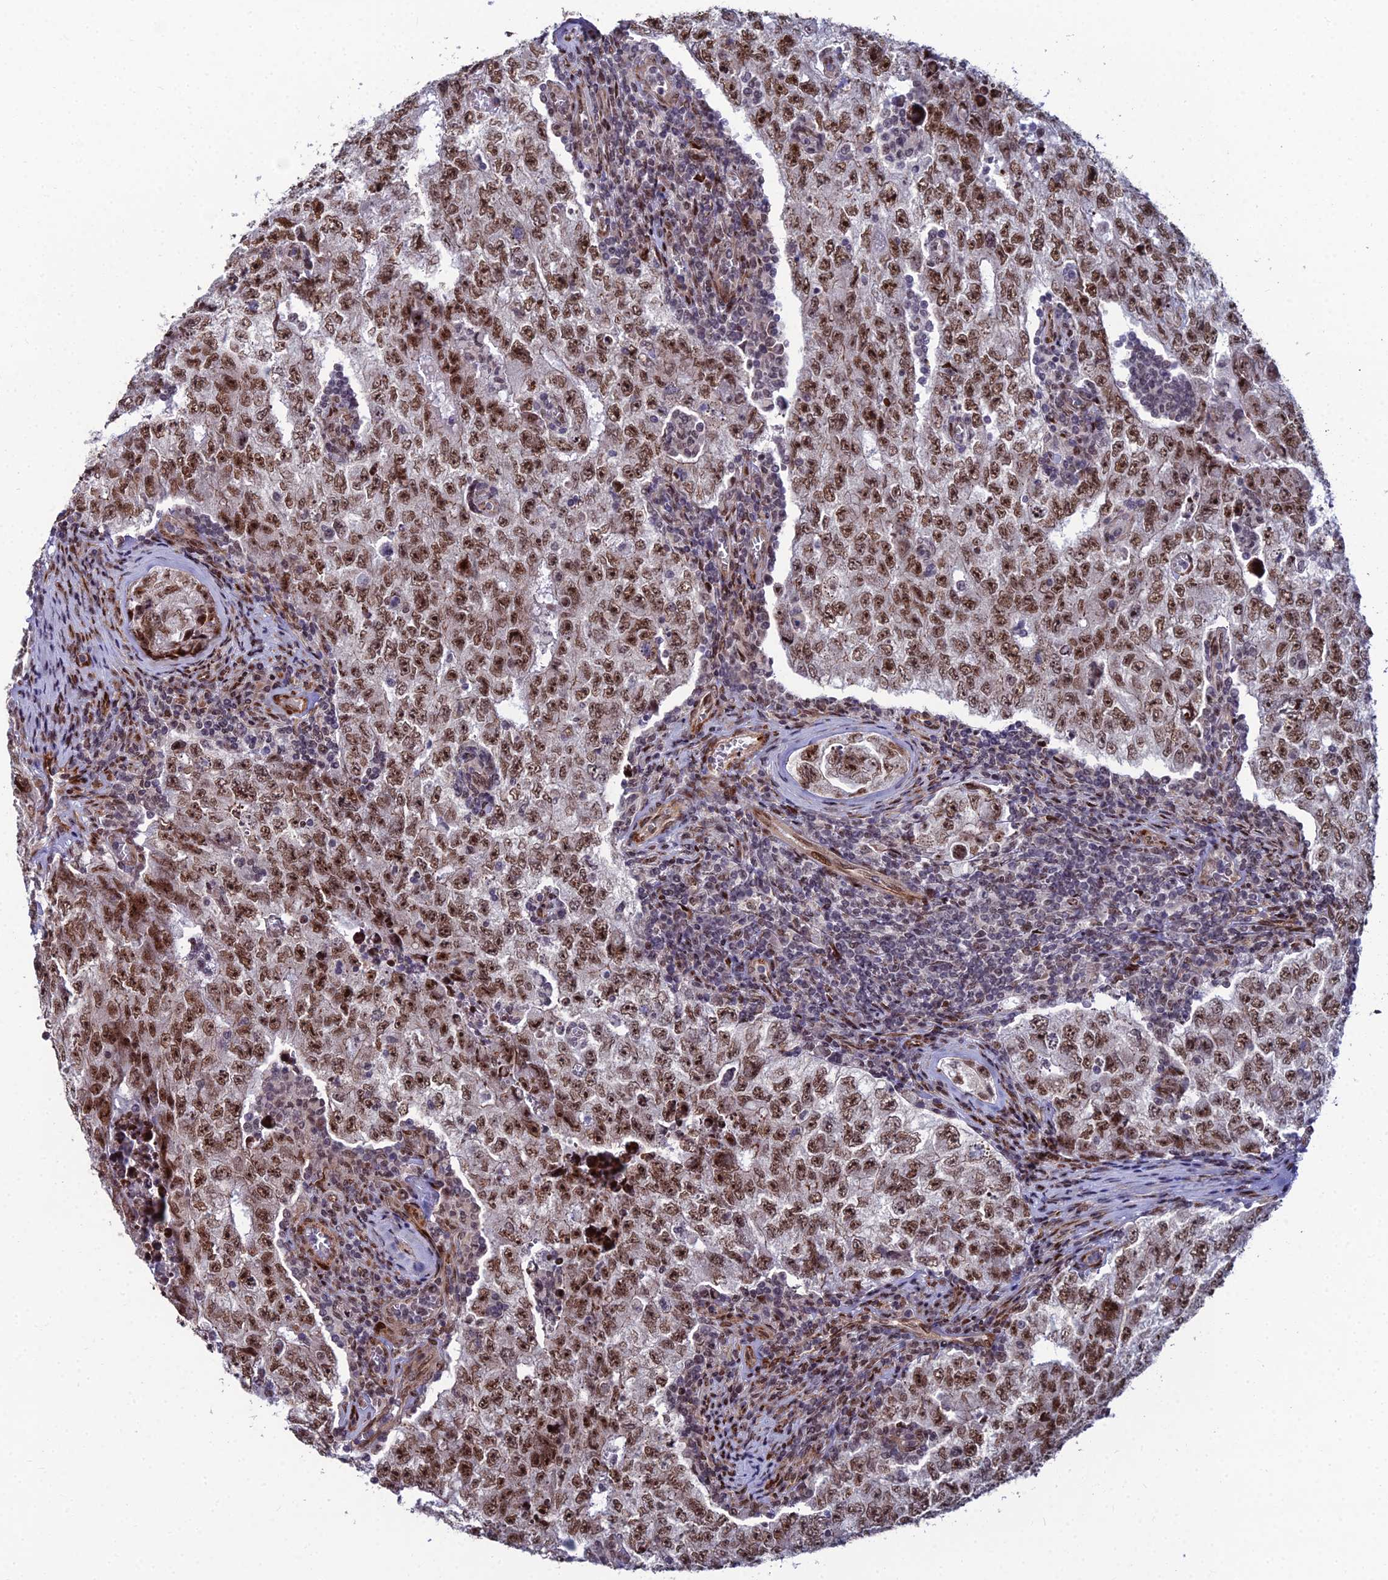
{"staining": {"intensity": "strong", "quantity": ">75%", "location": "nuclear"}, "tissue": "testis cancer", "cell_type": "Tumor cells", "image_type": "cancer", "snomed": [{"axis": "morphology", "description": "Carcinoma, Embryonal, NOS"}, {"axis": "topography", "description": "Testis"}], "caption": "Approximately >75% of tumor cells in testis cancer exhibit strong nuclear protein staining as visualized by brown immunohistochemical staining.", "gene": "ZNF668", "patient": {"sex": "male", "age": 17}}